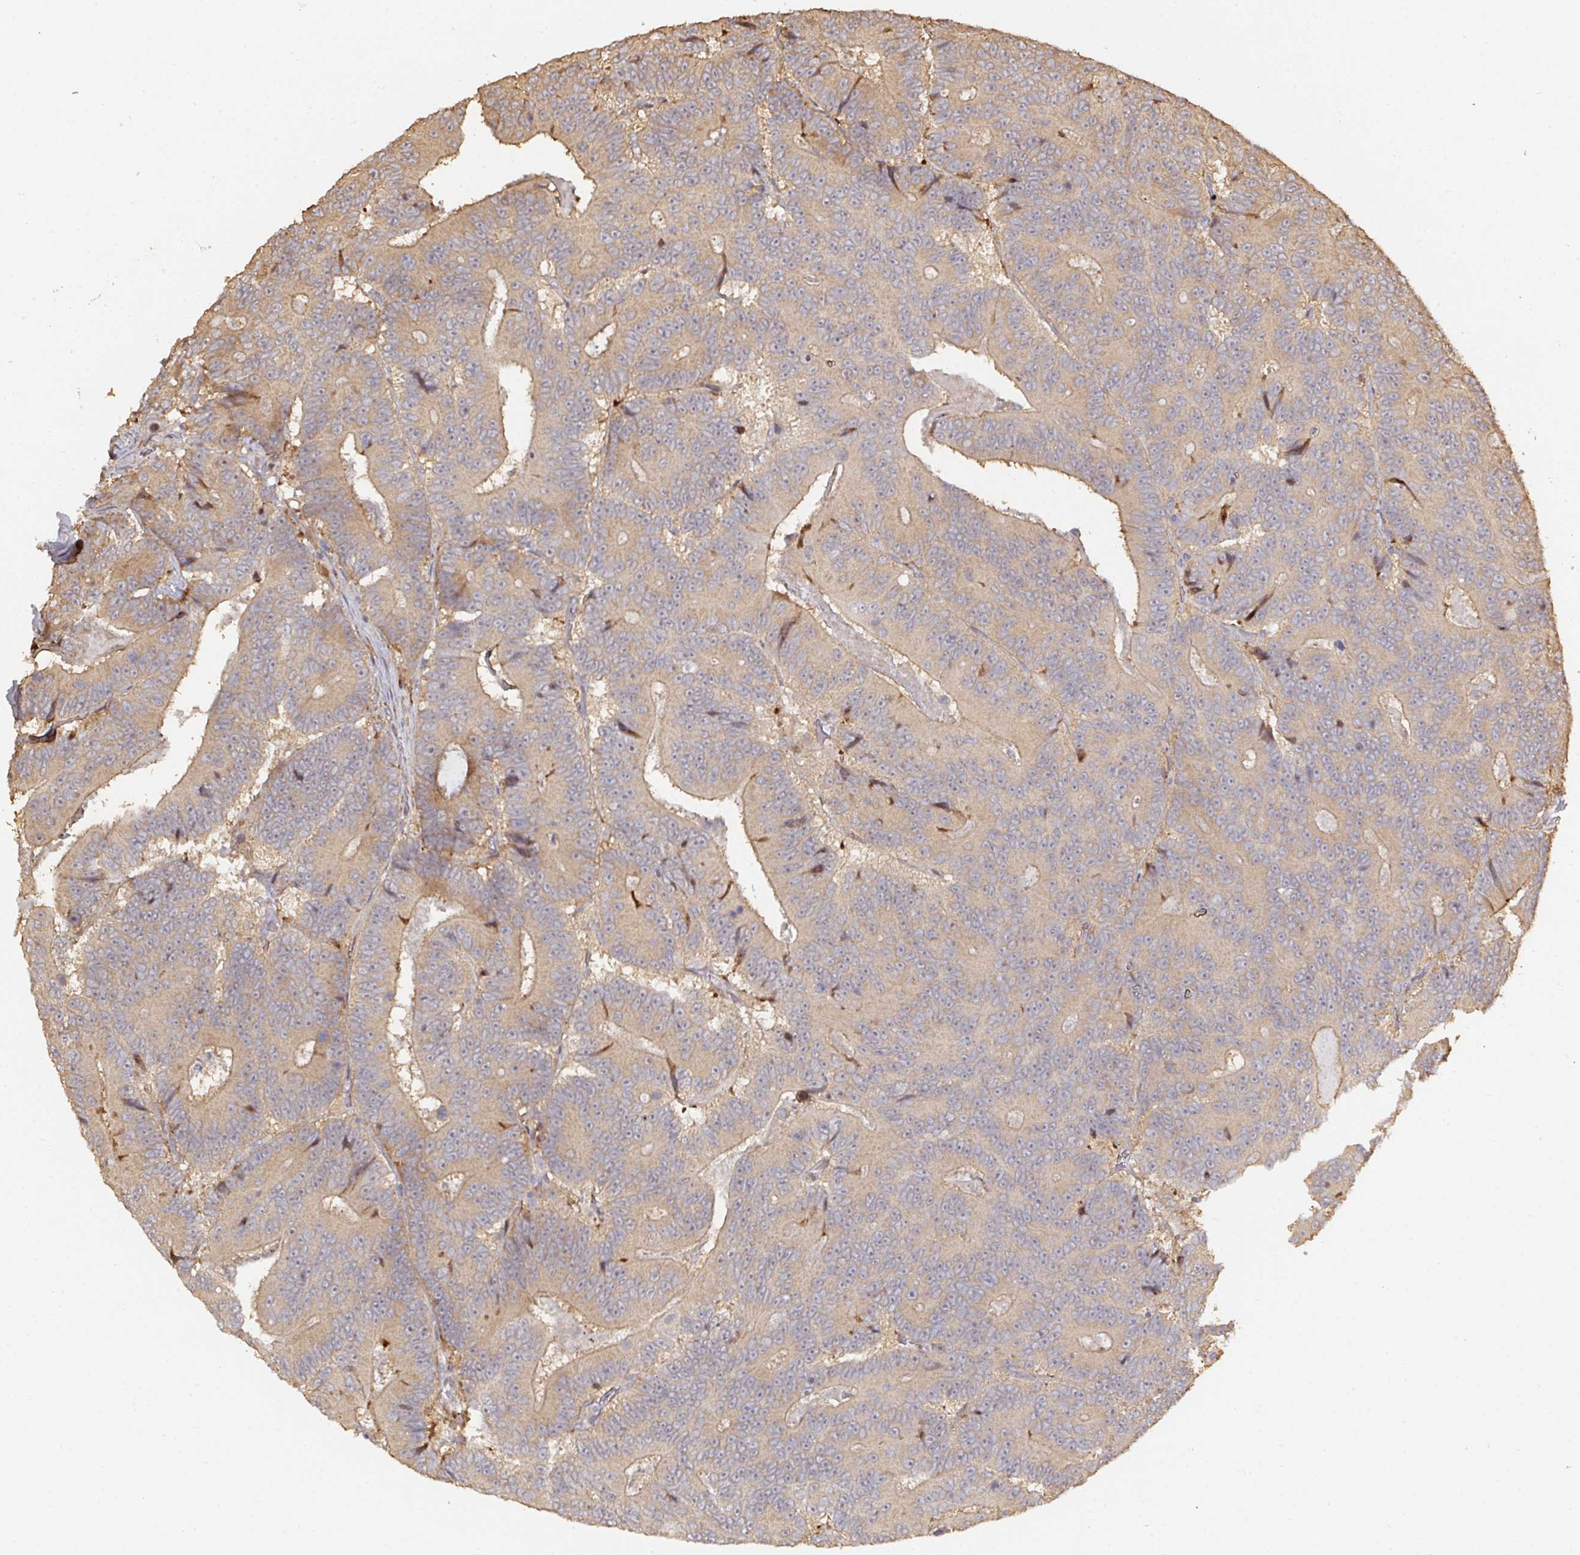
{"staining": {"intensity": "moderate", "quantity": ">75%", "location": "cytoplasmic/membranous"}, "tissue": "colorectal cancer", "cell_type": "Tumor cells", "image_type": "cancer", "snomed": [{"axis": "morphology", "description": "Adenocarcinoma, NOS"}, {"axis": "topography", "description": "Colon"}], "caption": "A high-resolution micrograph shows immunohistochemistry (IHC) staining of colorectal cancer, which displays moderate cytoplasmic/membranous staining in about >75% of tumor cells. The staining is performed using DAB brown chromogen to label protein expression. The nuclei are counter-stained blue using hematoxylin.", "gene": "CA7", "patient": {"sex": "male", "age": 83}}